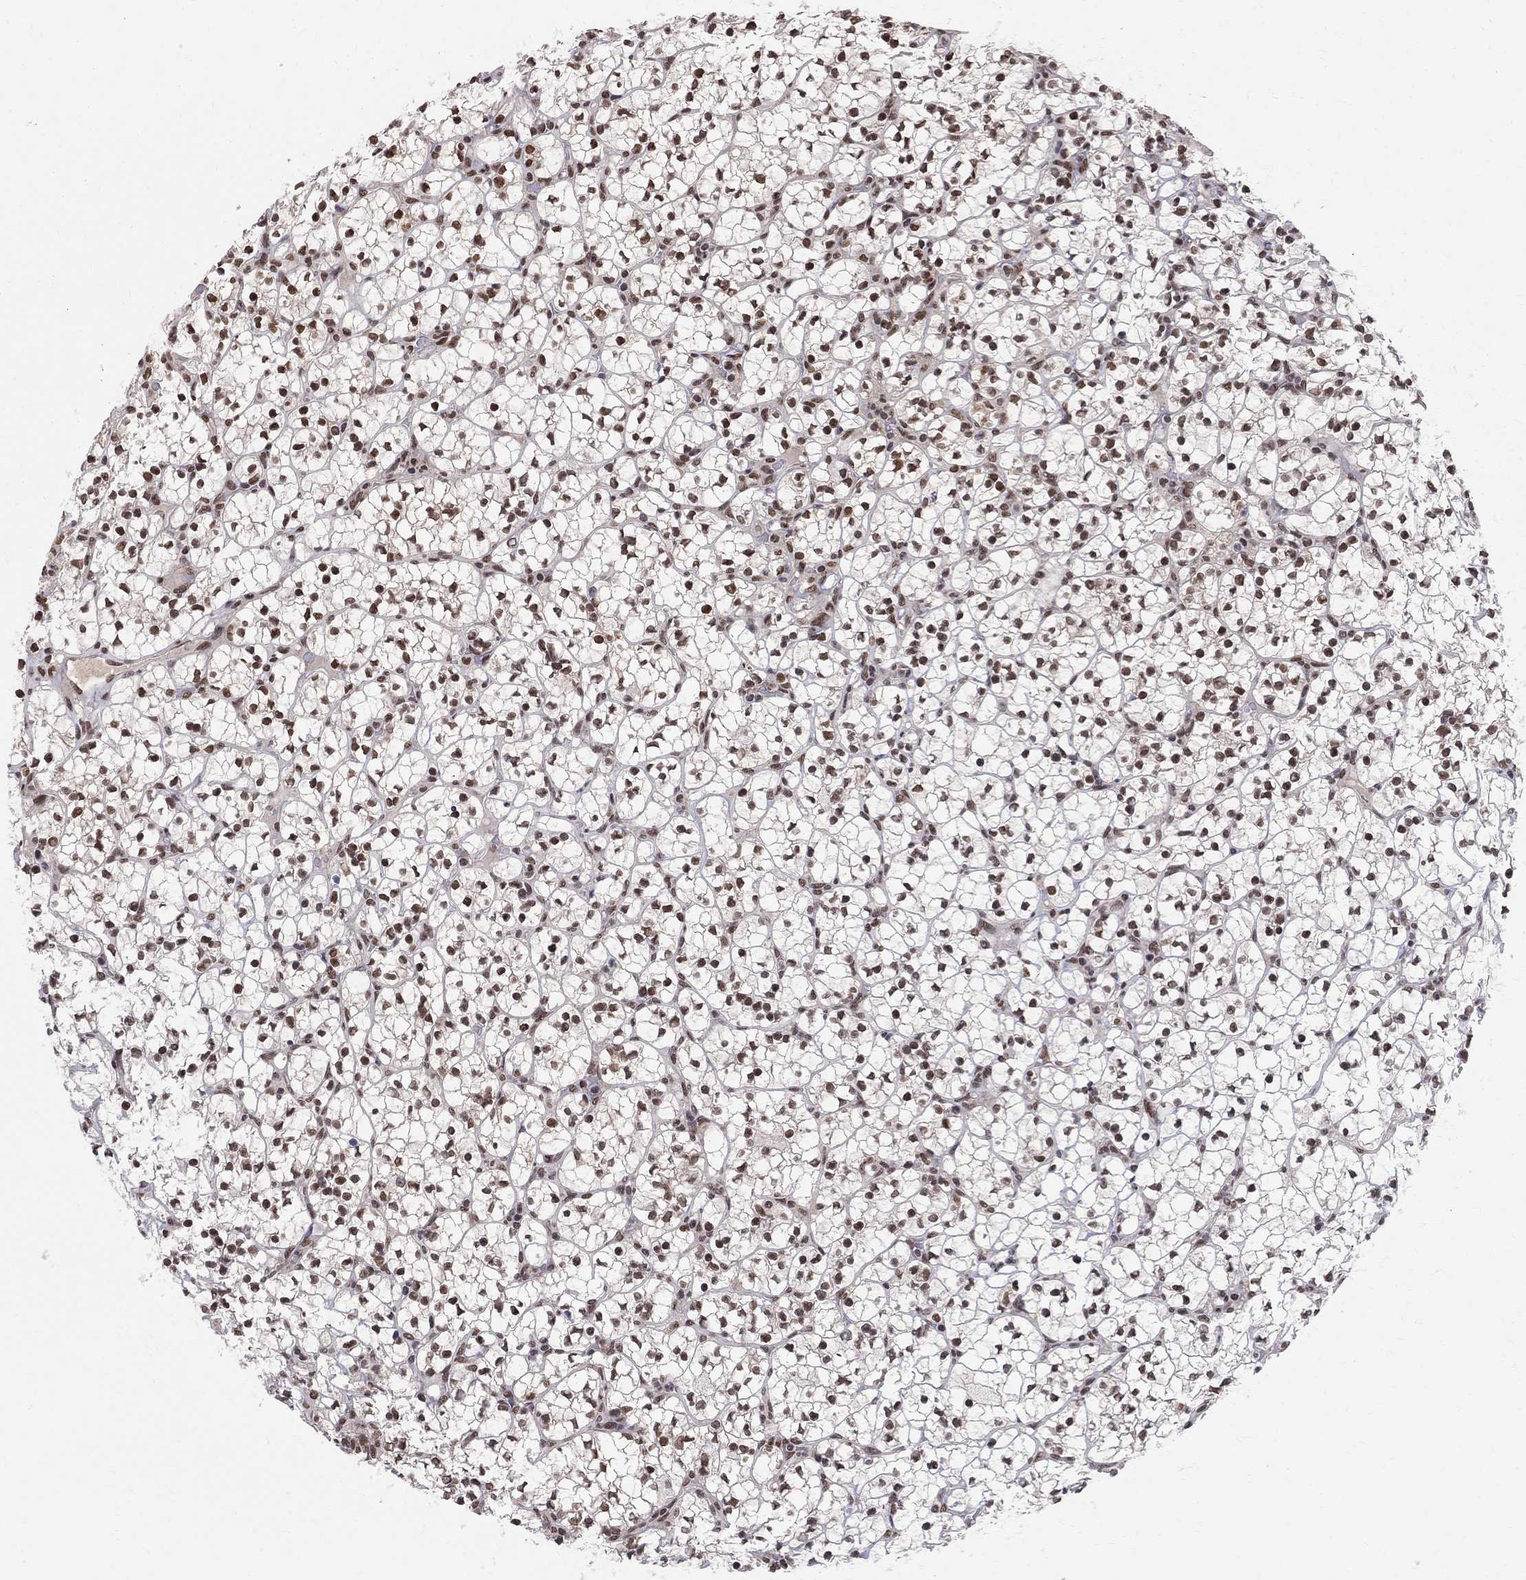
{"staining": {"intensity": "strong", "quantity": "25%-75%", "location": "nuclear"}, "tissue": "renal cancer", "cell_type": "Tumor cells", "image_type": "cancer", "snomed": [{"axis": "morphology", "description": "Adenocarcinoma, NOS"}, {"axis": "topography", "description": "Kidney"}], "caption": "Human renal cancer stained with a brown dye demonstrates strong nuclear positive expression in approximately 25%-75% of tumor cells.", "gene": "SAP30L", "patient": {"sex": "female", "age": 89}}